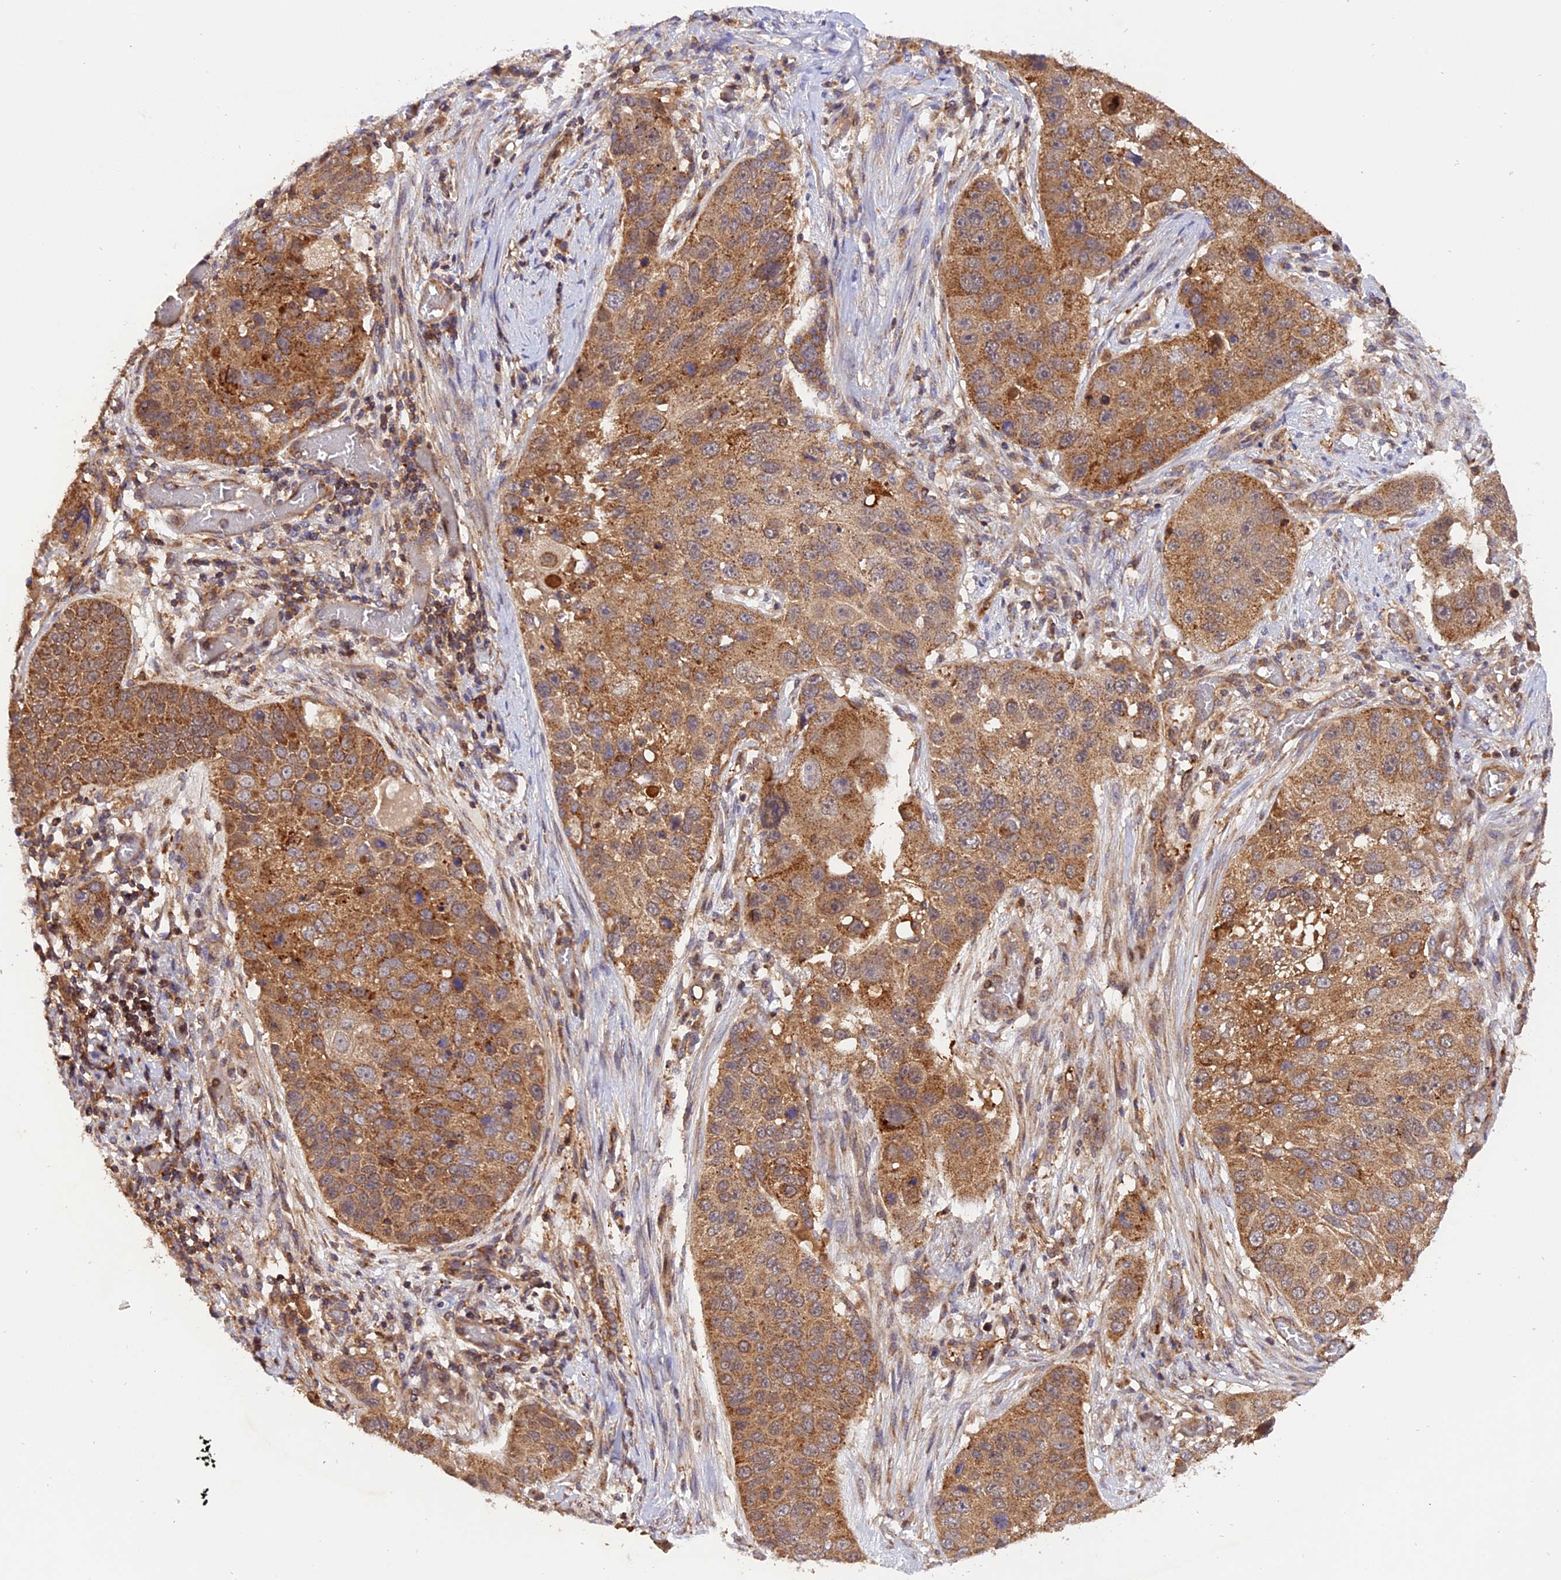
{"staining": {"intensity": "moderate", "quantity": ">75%", "location": "cytoplasmic/membranous"}, "tissue": "lung cancer", "cell_type": "Tumor cells", "image_type": "cancer", "snomed": [{"axis": "morphology", "description": "Adenocarcinoma, NOS"}, {"axis": "topography", "description": "Lung"}], "caption": "Immunohistochemistry micrograph of human adenocarcinoma (lung) stained for a protein (brown), which exhibits medium levels of moderate cytoplasmic/membranous expression in approximately >75% of tumor cells.", "gene": "PEX3", "patient": {"sex": "male", "age": 64}}